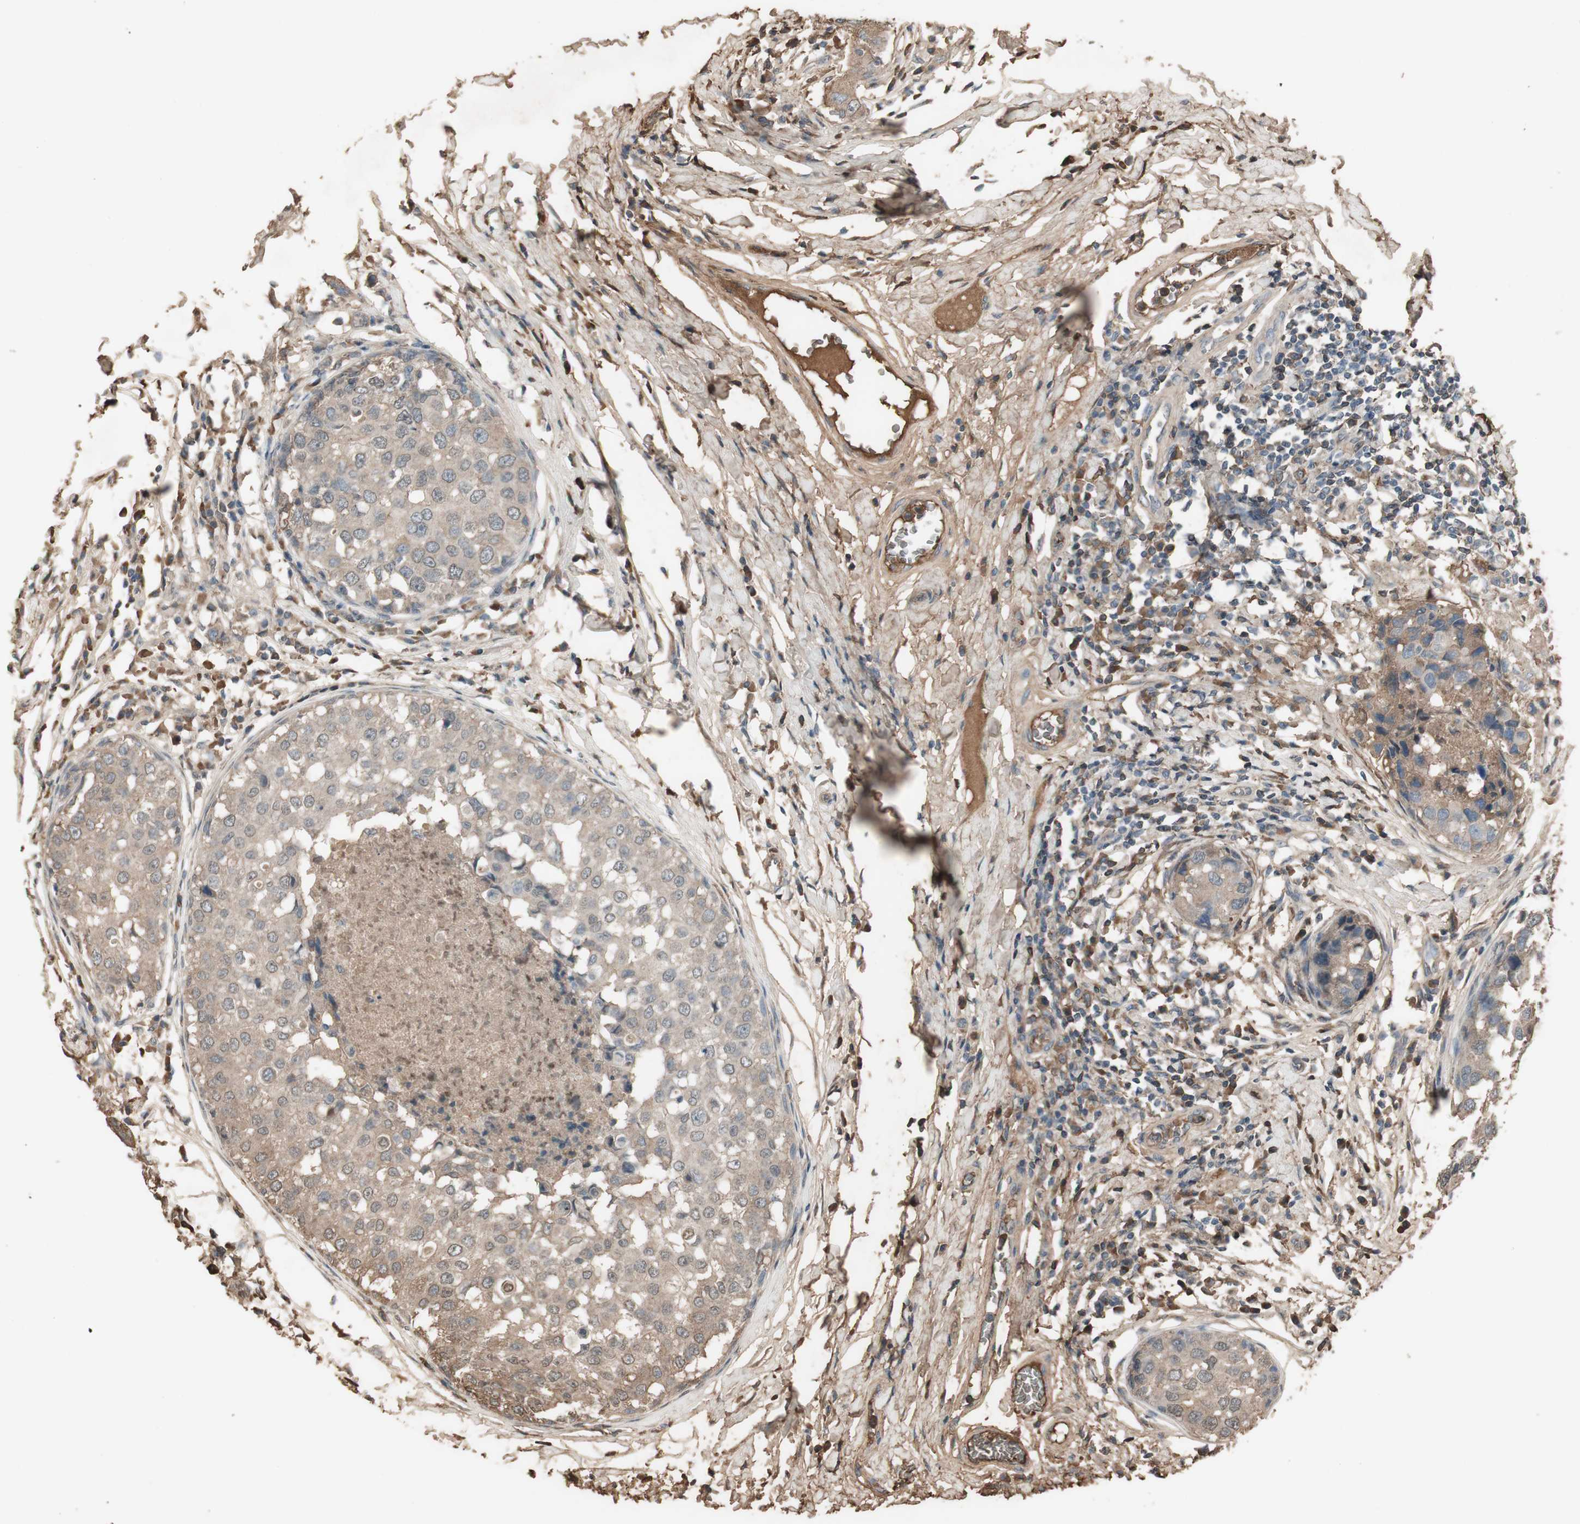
{"staining": {"intensity": "weak", "quantity": ">75%", "location": "cytoplasmic/membranous"}, "tissue": "breast cancer", "cell_type": "Tumor cells", "image_type": "cancer", "snomed": [{"axis": "morphology", "description": "Duct carcinoma"}, {"axis": "topography", "description": "Breast"}], "caption": "Immunohistochemical staining of human breast cancer (intraductal carcinoma) exhibits low levels of weak cytoplasmic/membranous expression in approximately >75% of tumor cells.", "gene": "MMP14", "patient": {"sex": "female", "age": 27}}